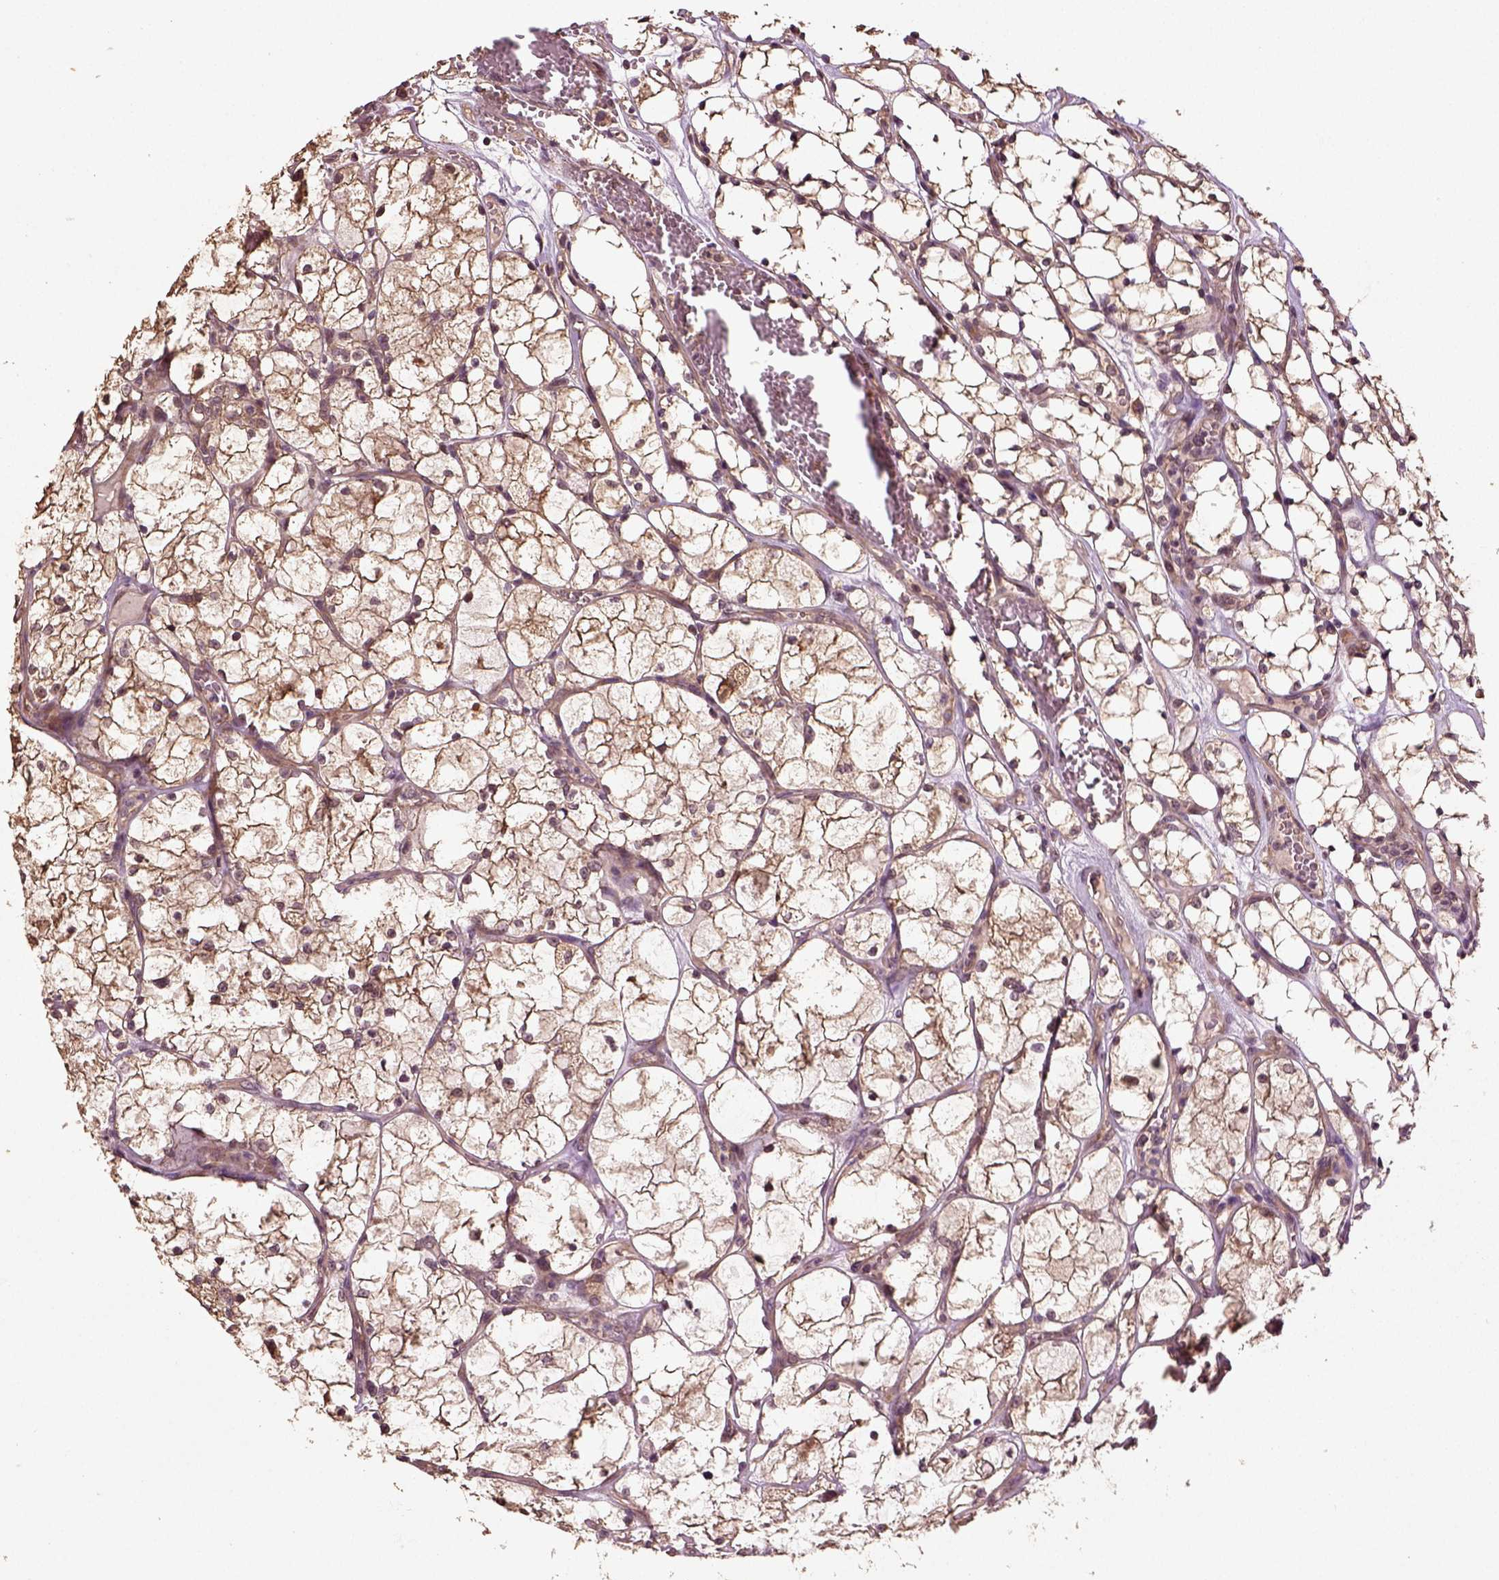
{"staining": {"intensity": "moderate", "quantity": ">75%", "location": "cytoplasmic/membranous"}, "tissue": "renal cancer", "cell_type": "Tumor cells", "image_type": "cancer", "snomed": [{"axis": "morphology", "description": "Adenocarcinoma, NOS"}, {"axis": "topography", "description": "Kidney"}], "caption": "About >75% of tumor cells in human renal cancer show moderate cytoplasmic/membranous protein expression as visualized by brown immunohistochemical staining.", "gene": "ERV3-1", "patient": {"sex": "female", "age": 69}}